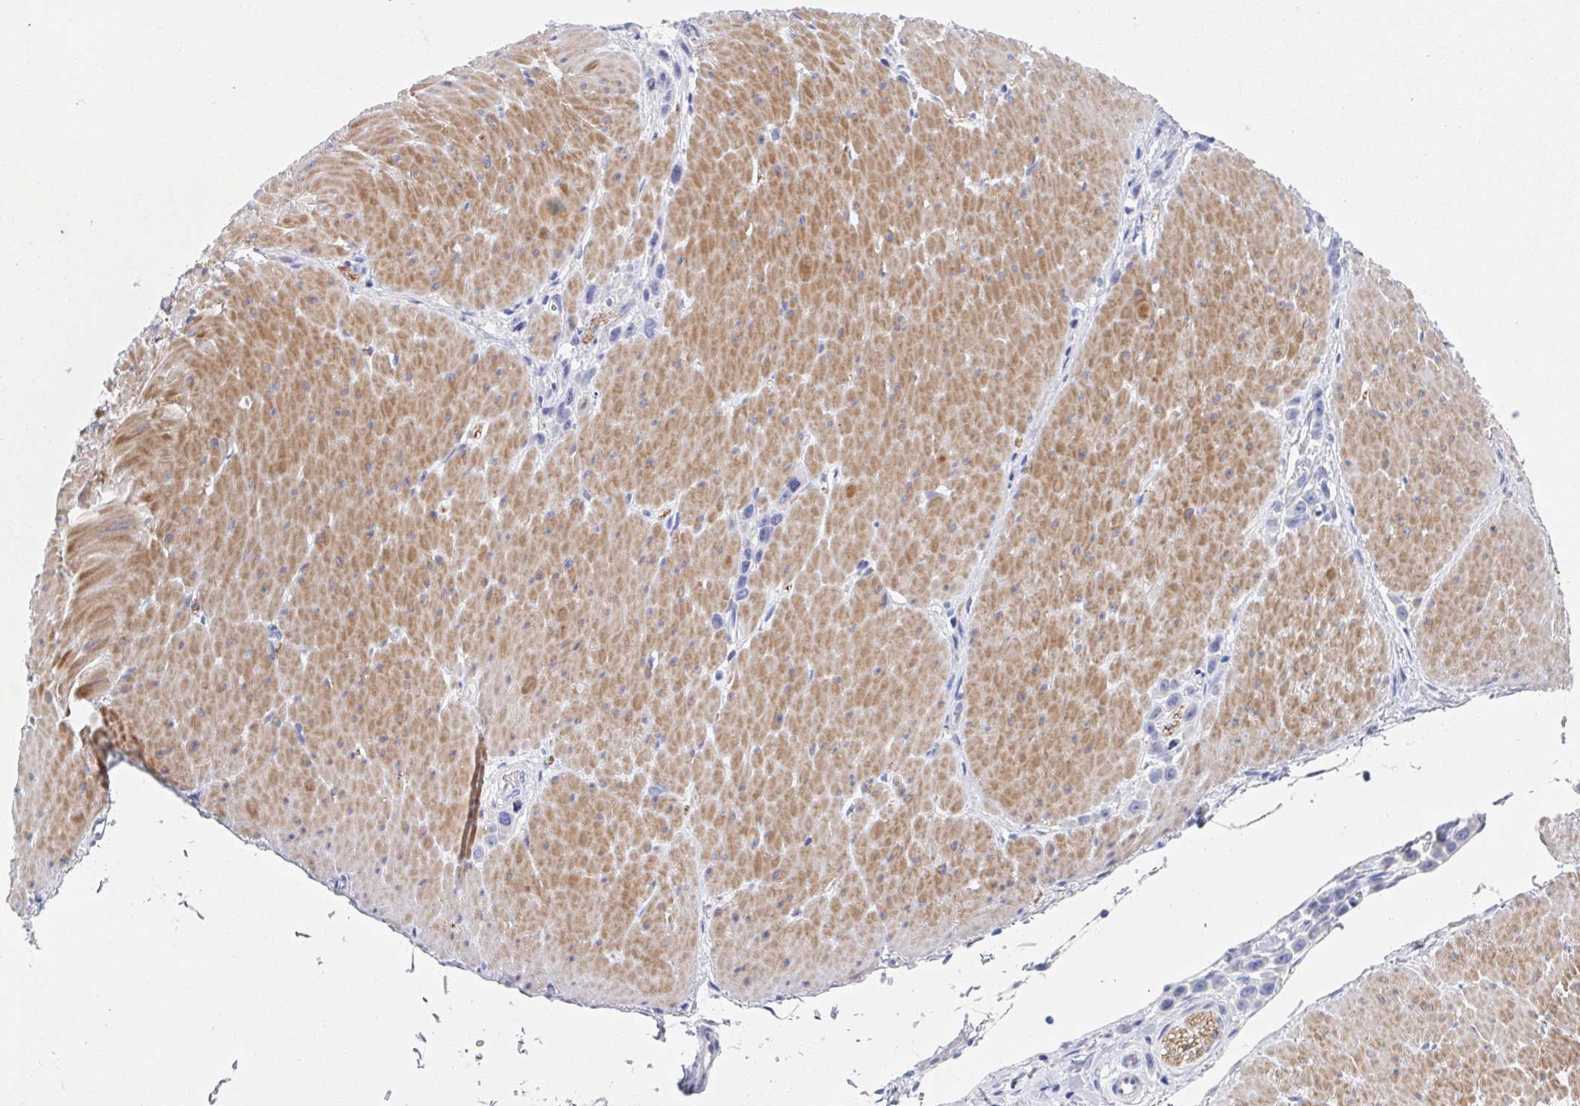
{"staining": {"intensity": "negative", "quantity": "none", "location": "none"}, "tissue": "stomach cancer", "cell_type": "Tumor cells", "image_type": "cancer", "snomed": [{"axis": "morphology", "description": "Adenocarcinoma, NOS"}, {"axis": "topography", "description": "Stomach"}], "caption": "This photomicrograph is of stomach cancer (adenocarcinoma) stained with IHC to label a protein in brown with the nuclei are counter-stained blue. There is no expression in tumor cells.", "gene": "CDH2", "patient": {"sex": "male", "age": 47}}